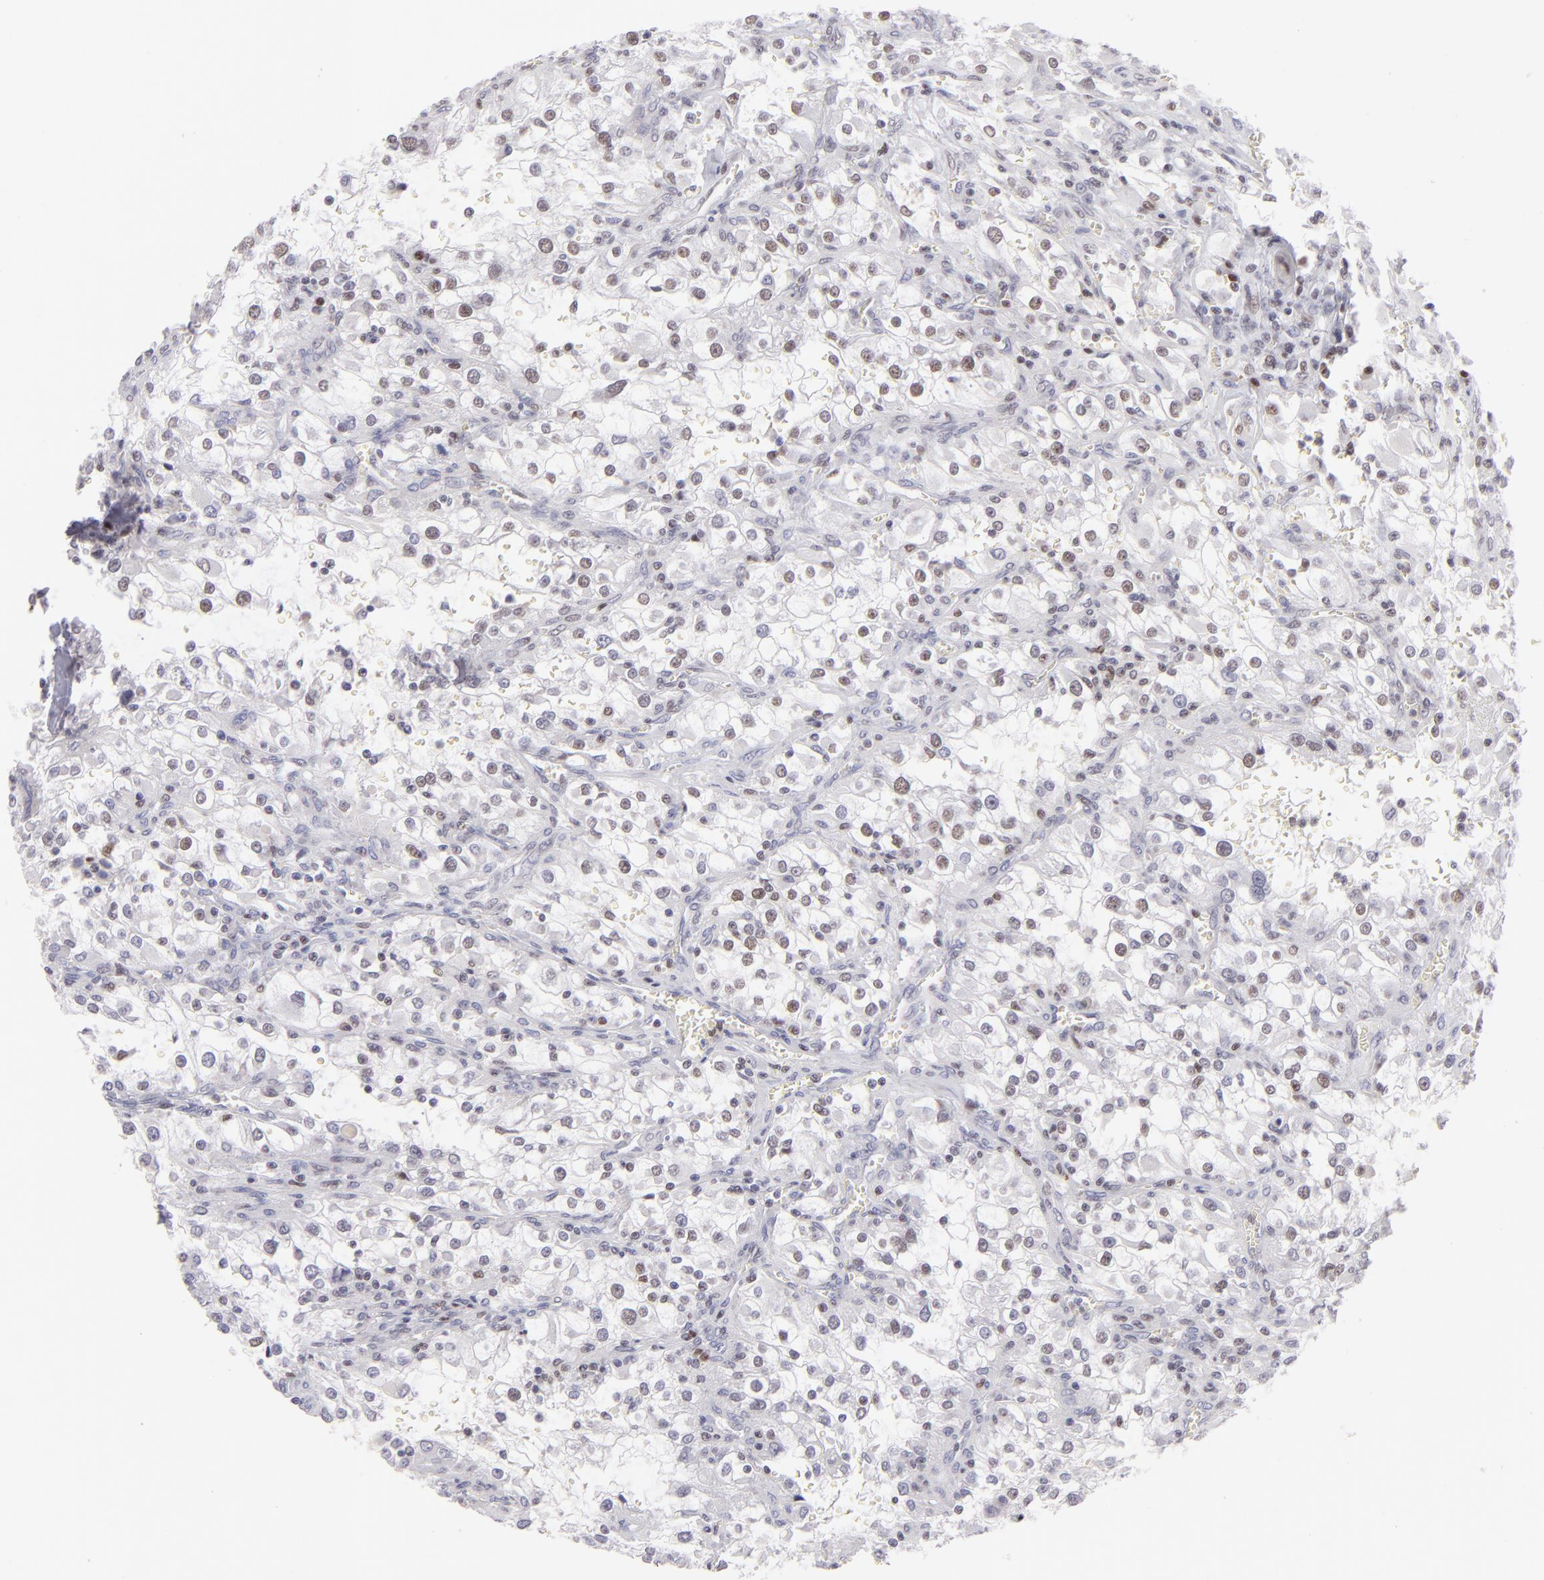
{"staining": {"intensity": "negative", "quantity": "none", "location": "none"}, "tissue": "renal cancer", "cell_type": "Tumor cells", "image_type": "cancer", "snomed": [{"axis": "morphology", "description": "Adenocarcinoma, NOS"}, {"axis": "topography", "description": "Kidney"}], "caption": "A micrograph of adenocarcinoma (renal) stained for a protein demonstrates no brown staining in tumor cells.", "gene": "POU2F1", "patient": {"sex": "female", "age": 52}}